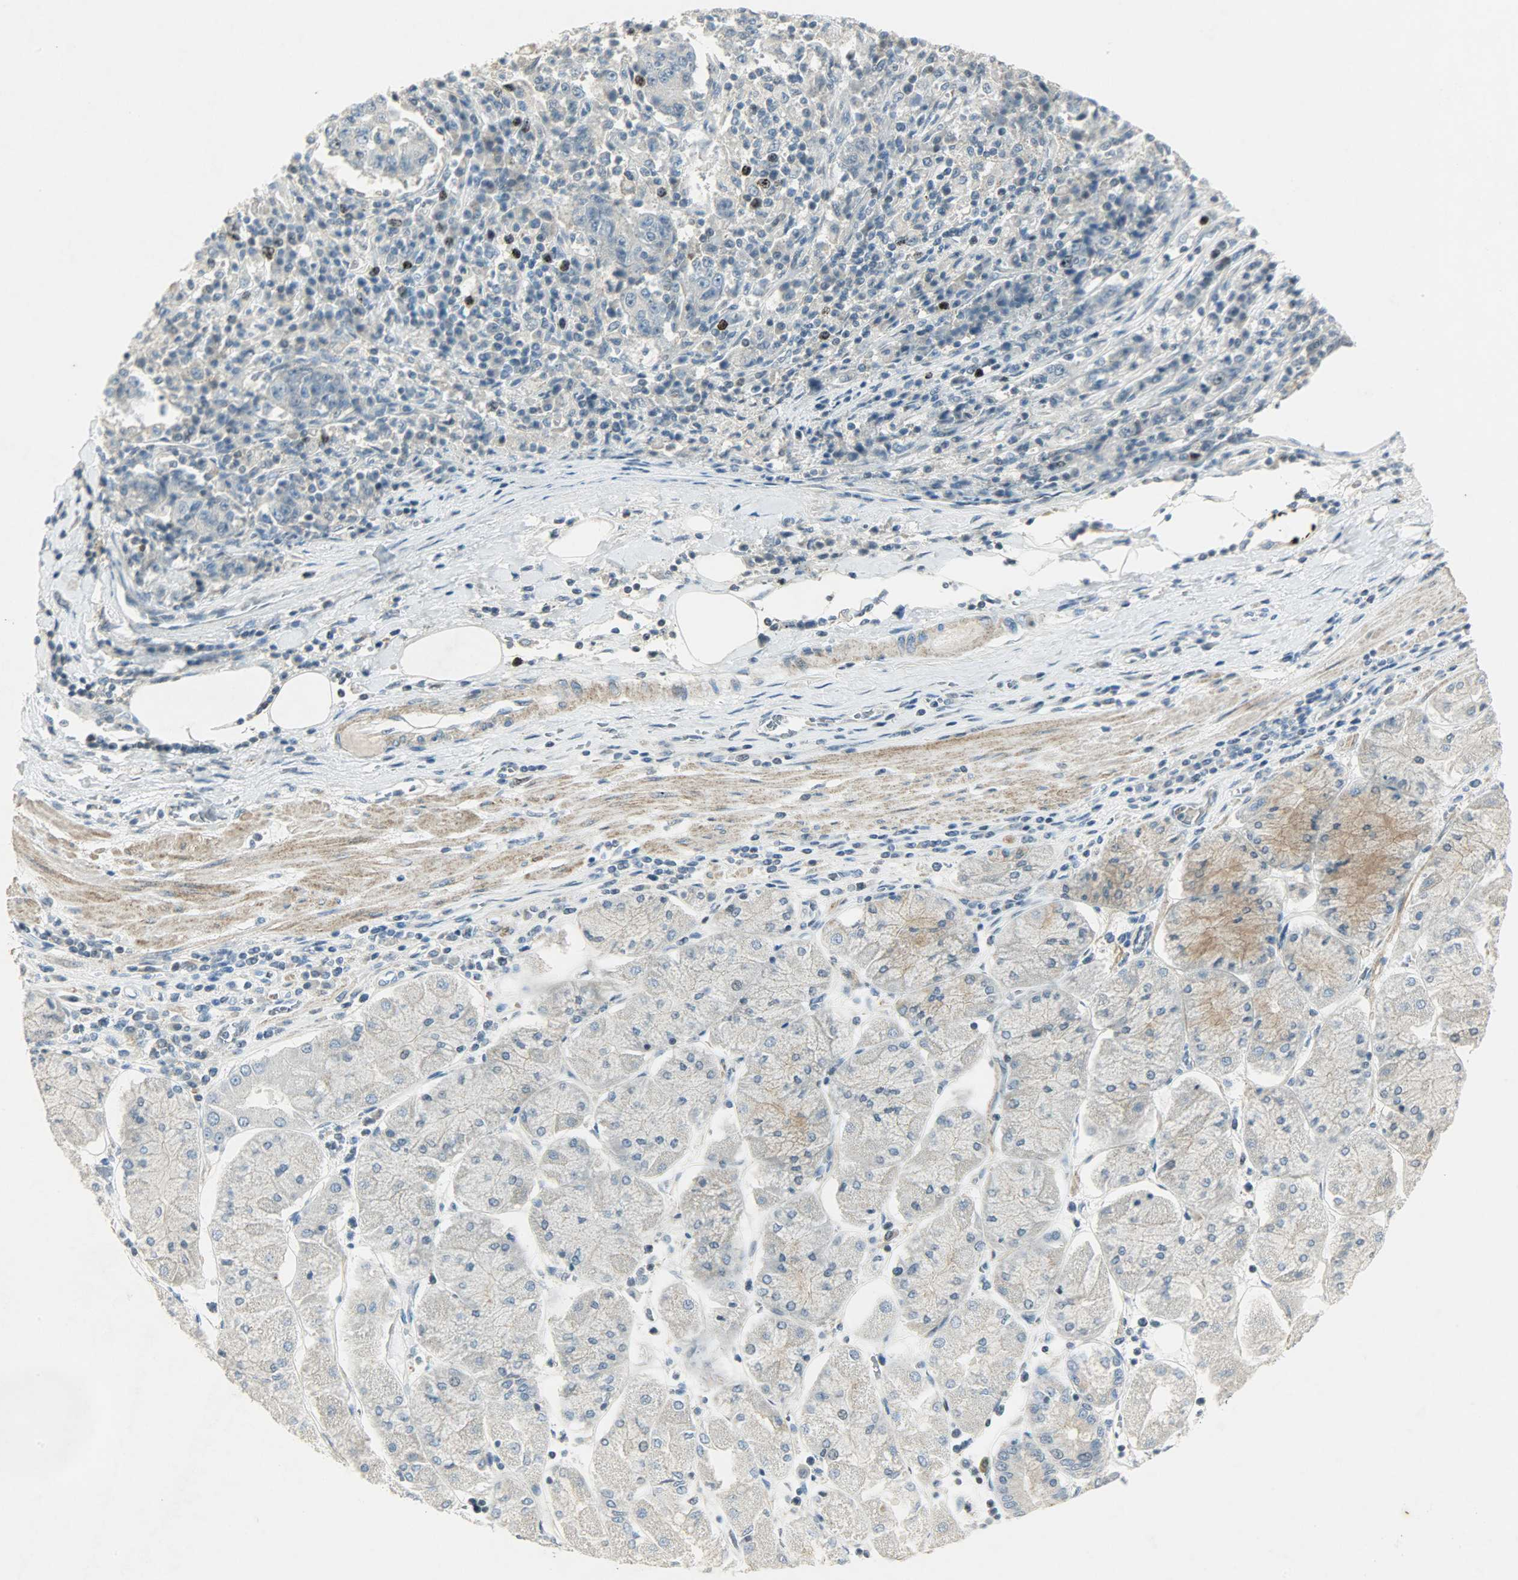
{"staining": {"intensity": "strong", "quantity": "<25%", "location": "nuclear"}, "tissue": "stomach cancer", "cell_type": "Tumor cells", "image_type": "cancer", "snomed": [{"axis": "morphology", "description": "Normal tissue, NOS"}, {"axis": "morphology", "description": "Adenocarcinoma, NOS"}, {"axis": "topography", "description": "Stomach, upper"}, {"axis": "topography", "description": "Stomach"}], "caption": "High-power microscopy captured an immunohistochemistry (IHC) image of stomach cancer, revealing strong nuclear staining in approximately <25% of tumor cells. (DAB IHC with brightfield microscopy, high magnification).", "gene": "AURKB", "patient": {"sex": "male", "age": 59}}